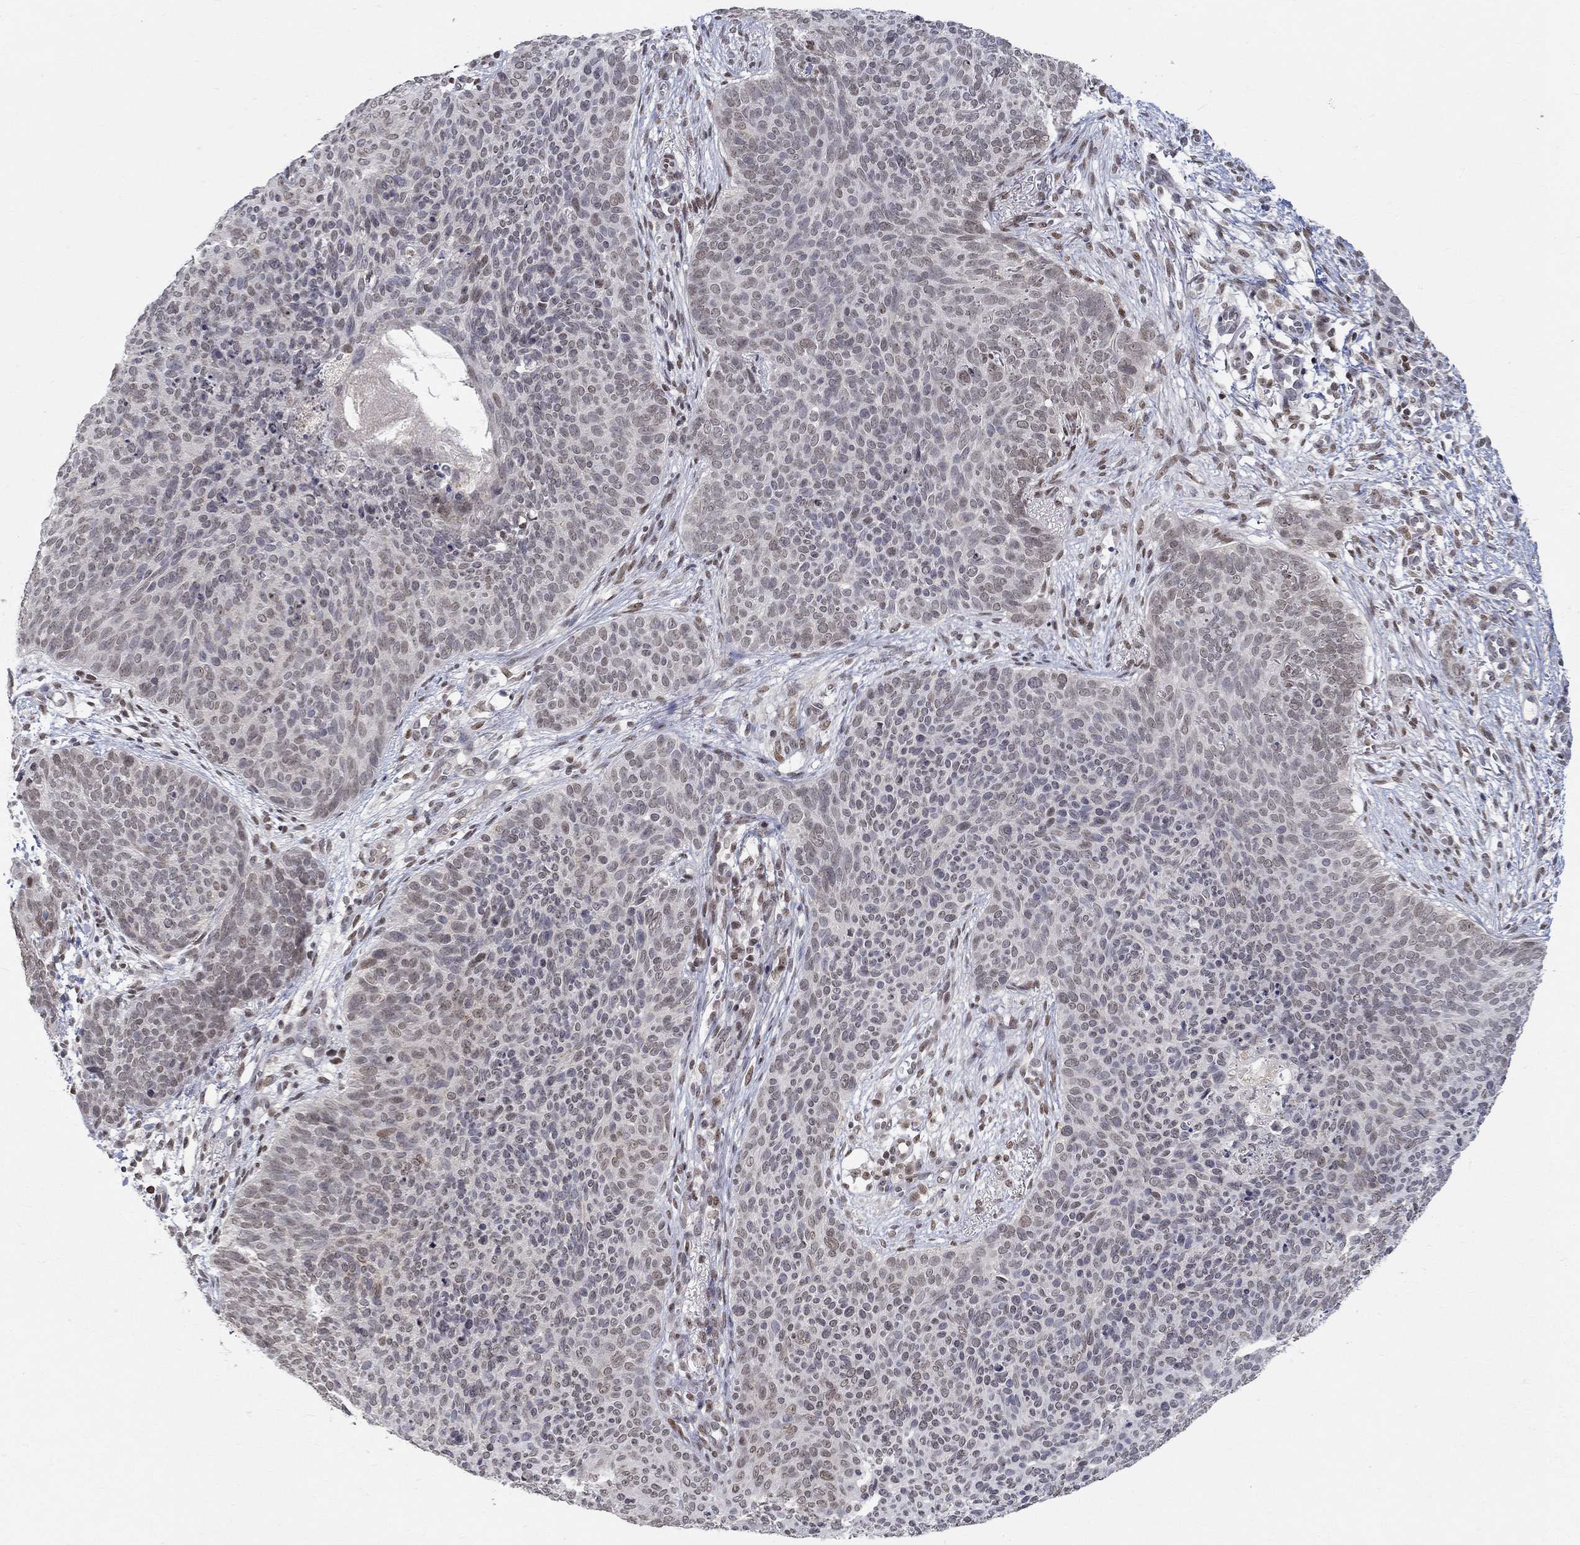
{"staining": {"intensity": "weak", "quantity": "<25%", "location": "nuclear"}, "tissue": "skin cancer", "cell_type": "Tumor cells", "image_type": "cancer", "snomed": [{"axis": "morphology", "description": "Basal cell carcinoma"}, {"axis": "topography", "description": "Skin"}], "caption": "The IHC micrograph has no significant expression in tumor cells of skin cancer tissue.", "gene": "KLF12", "patient": {"sex": "male", "age": 64}}